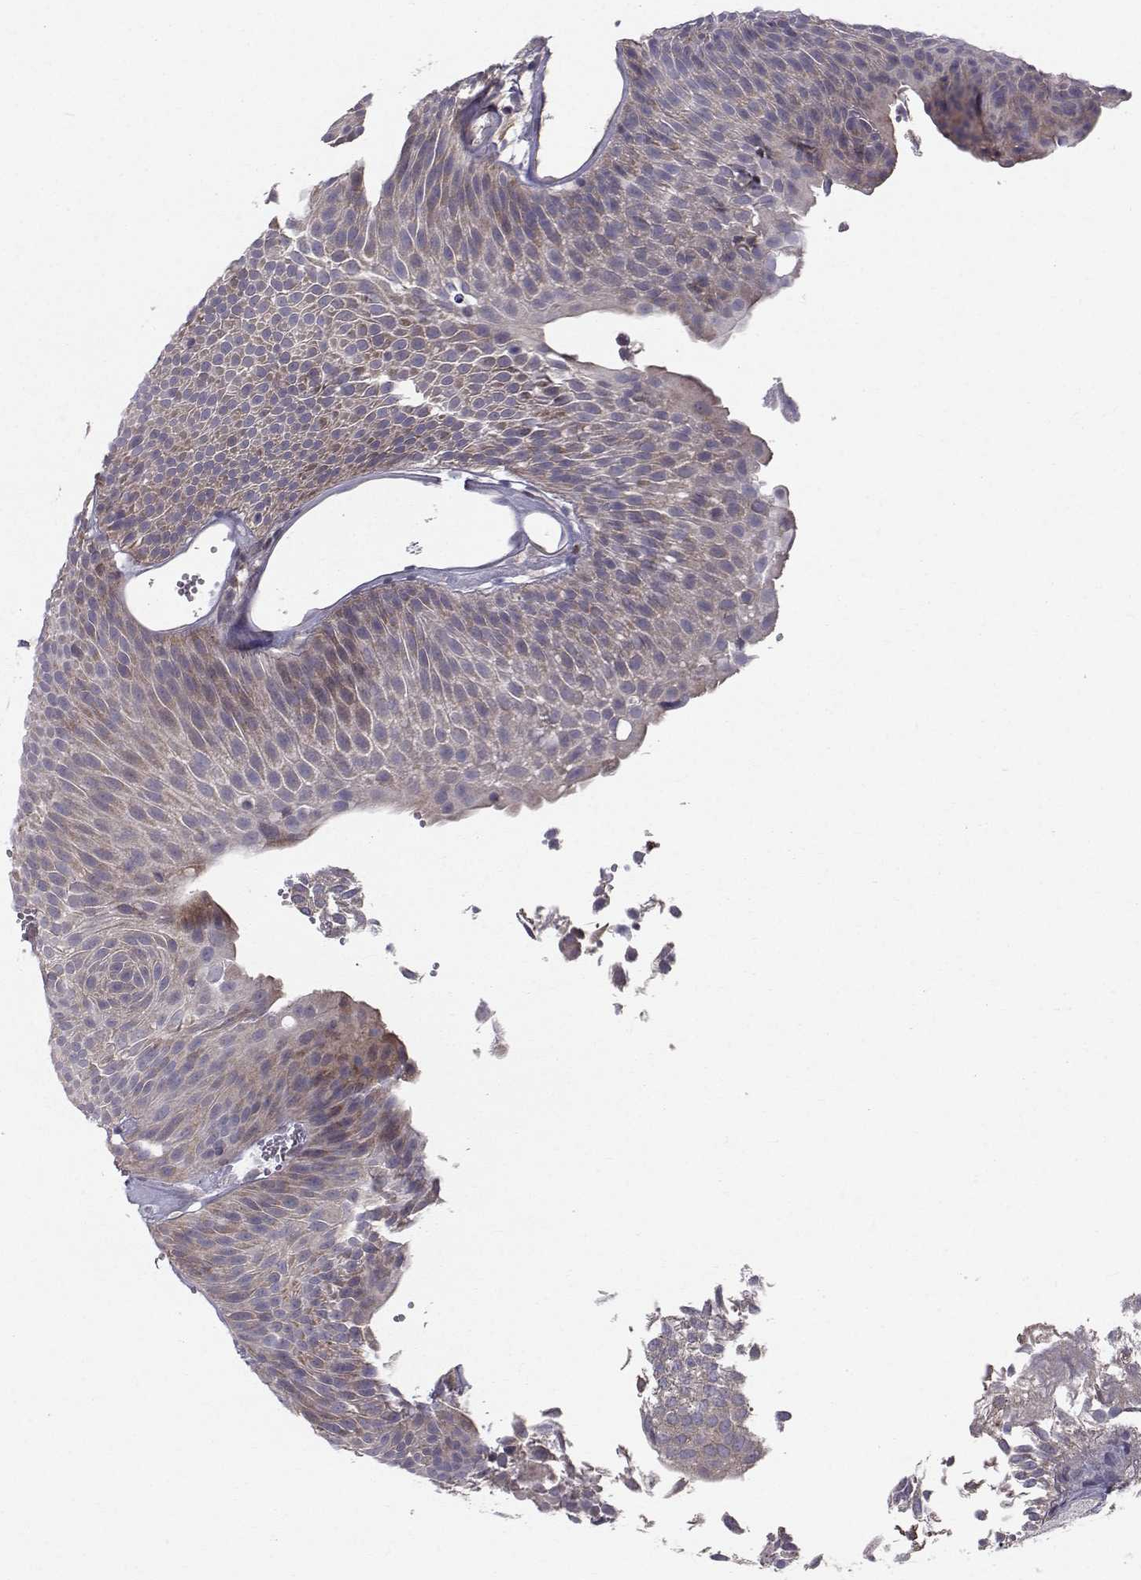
{"staining": {"intensity": "weak", "quantity": "25%-75%", "location": "cytoplasmic/membranous"}, "tissue": "urothelial cancer", "cell_type": "Tumor cells", "image_type": "cancer", "snomed": [{"axis": "morphology", "description": "Urothelial carcinoma, Low grade"}, {"axis": "topography", "description": "Urinary bladder"}], "caption": "Immunohistochemistry (IHC) histopathology image of urothelial cancer stained for a protein (brown), which reveals low levels of weak cytoplasmic/membranous expression in about 25%-75% of tumor cells.", "gene": "HSP90AB1", "patient": {"sex": "male", "age": 52}}